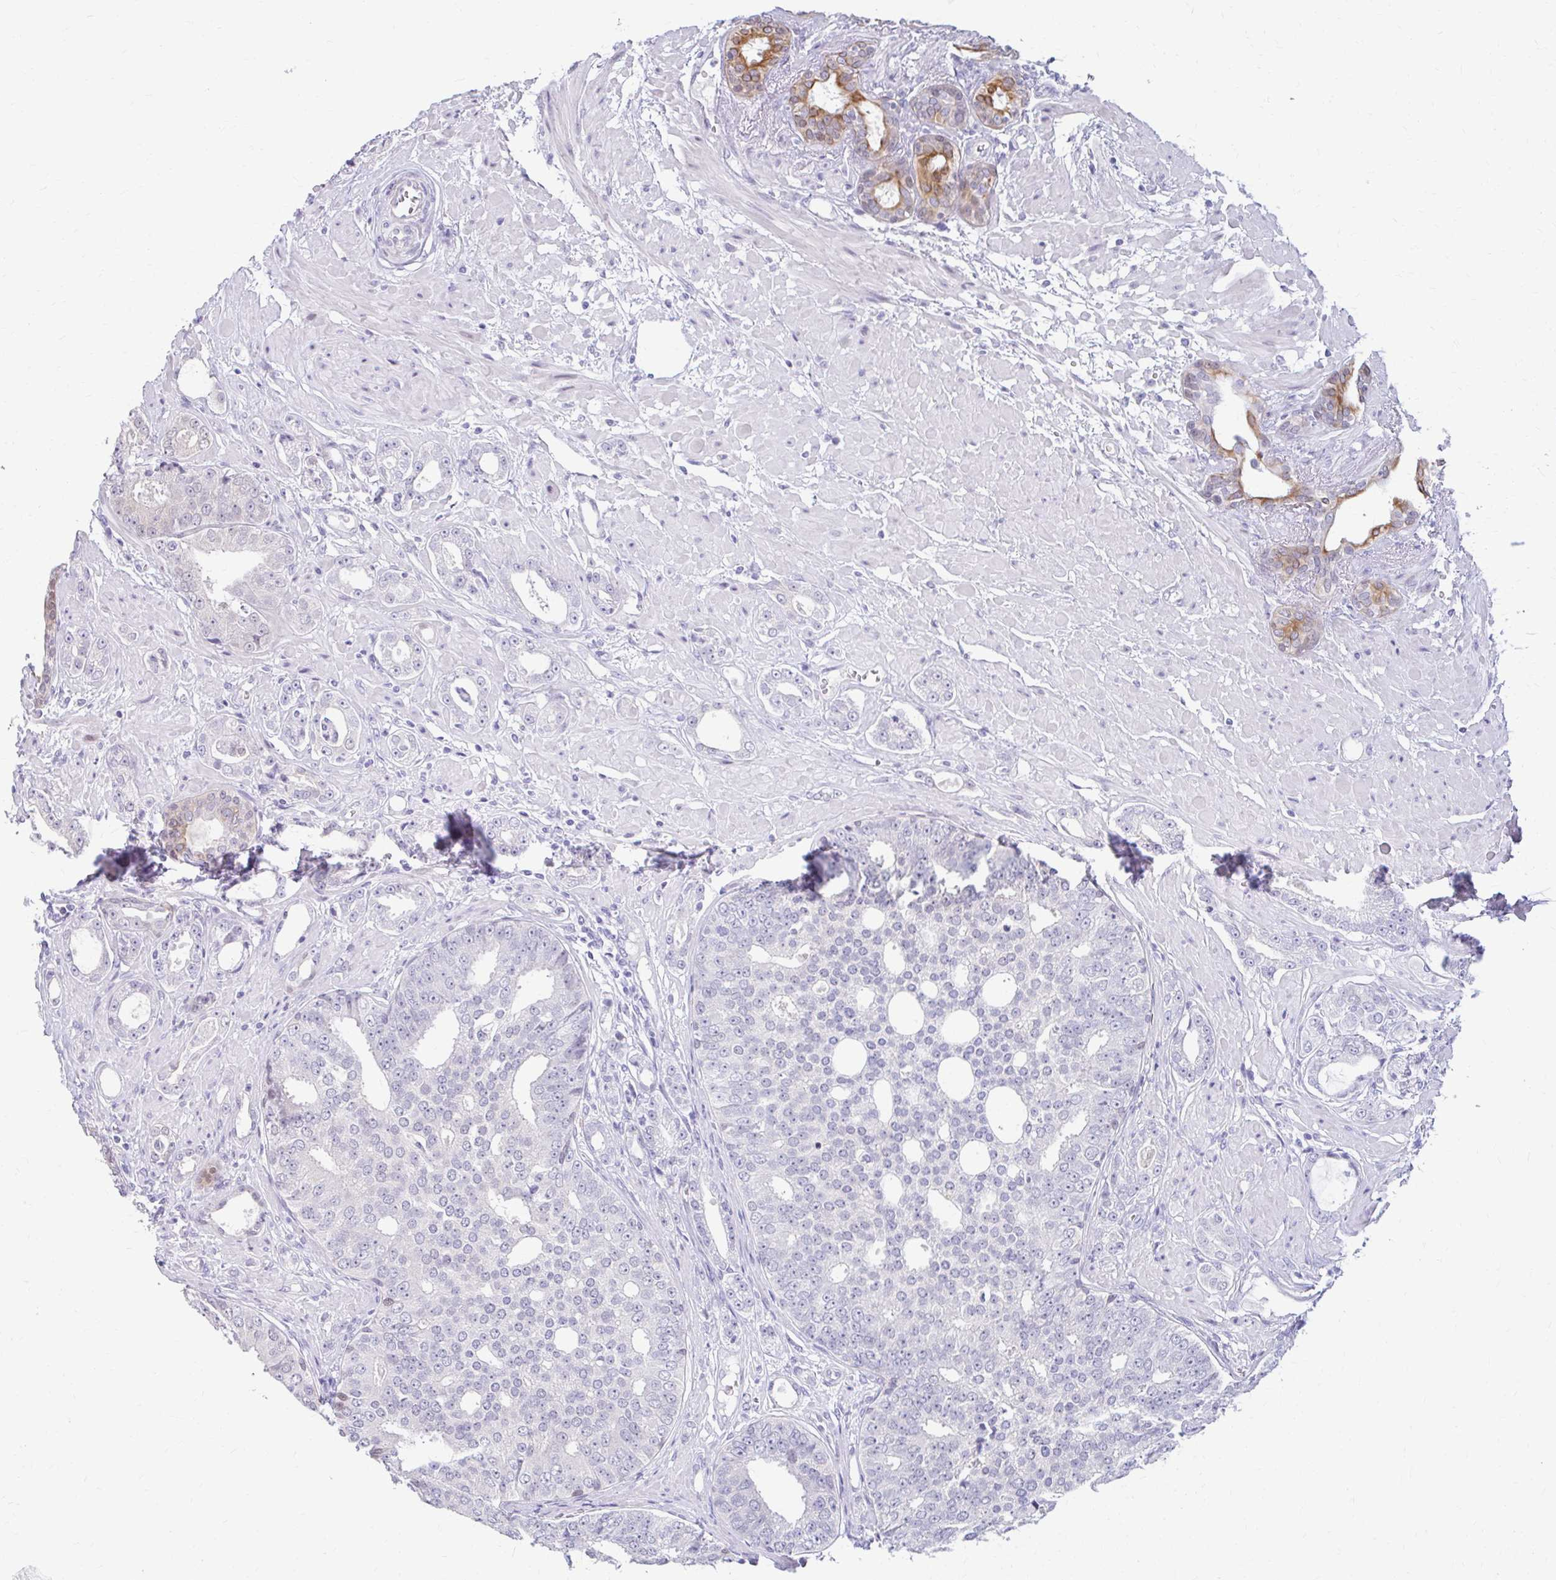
{"staining": {"intensity": "negative", "quantity": "none", "location": "none"}, "tissue": "prostate cancer", "cell_type": "Tumor cells", "image_type": "cancer", "snomed": [{"axis": "morphology", "description": "Adenocarcinoma, High grade"}, {"axis": "topography", "description": "Prostate"}], "caption": "Micrograph shows no significant protein positivity in tumor cells of adenocarcinoma (high-grade) (prostate). The staining was performed using DAB to visualize the protein expression in brown, while the nuclei were stained in blue with hematoxylin (Magnification: 20x).", "gene": "RGS16", "patient": {"sex": "male", "age": 71}}